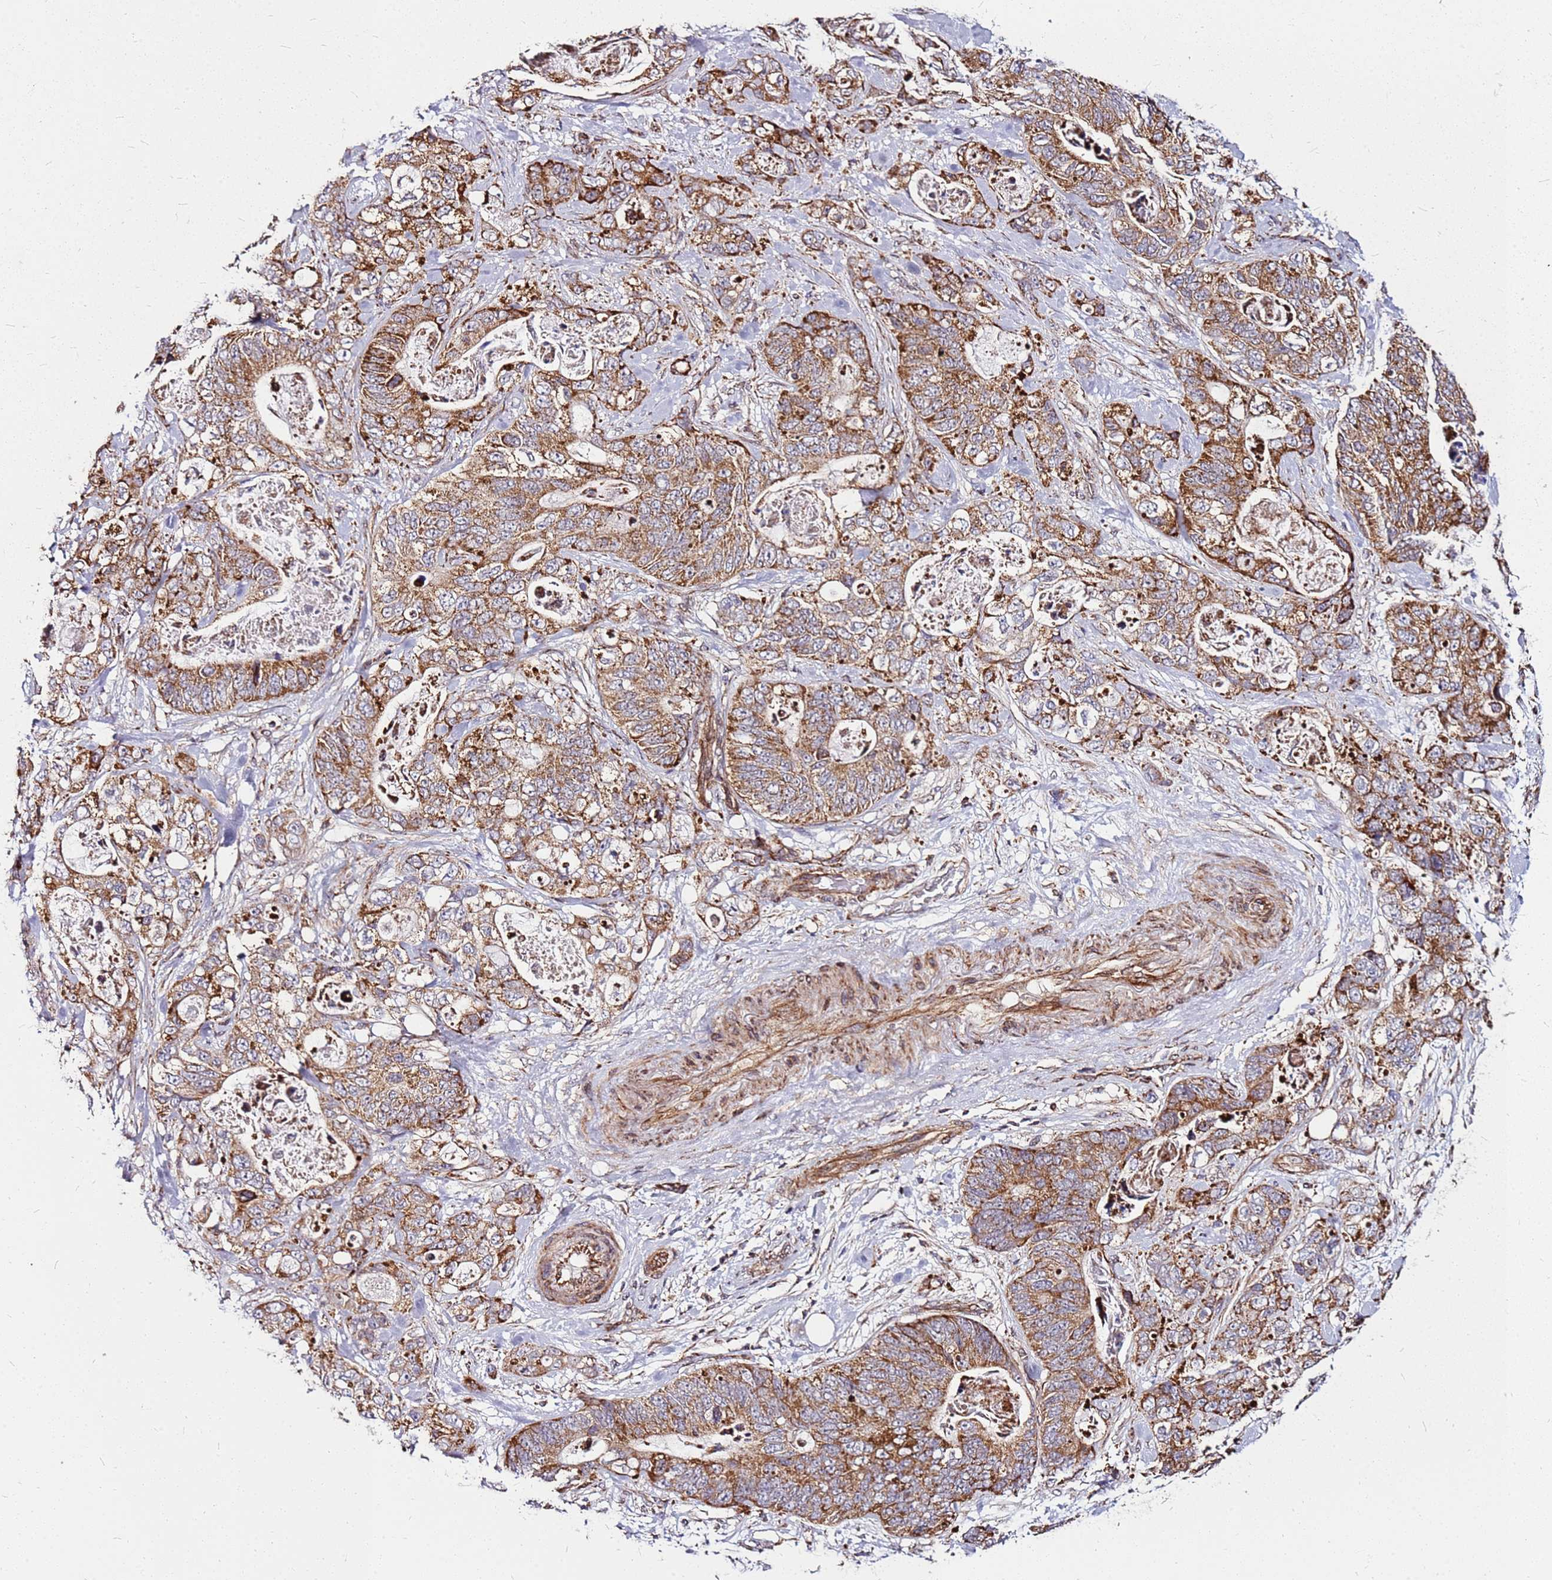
{"staining": {"intensity": "moderate", "quantity": ">75%", "location": "cytoplasmic/membranous"}, "tissue": "stomach cancer", "cell_type": "Tumor cells", "image_type": "cancer", "snomed": [{"axis": "morphology", "description": "Normal tissue, NOS"}, {"axis": "morphology", "description": "Adenocarcinoma, NOS"}, {"axis": "topography", "description": "Stomach"}], "caption": "IHC of stomach cancer (adenocarcinoma) demonstrates medium levels of moderate cytoplasmic/membranous staining in about >75% of tumor cells.", "gene": "OR51T1", "patient": {"sex": "female", "age": 89}}